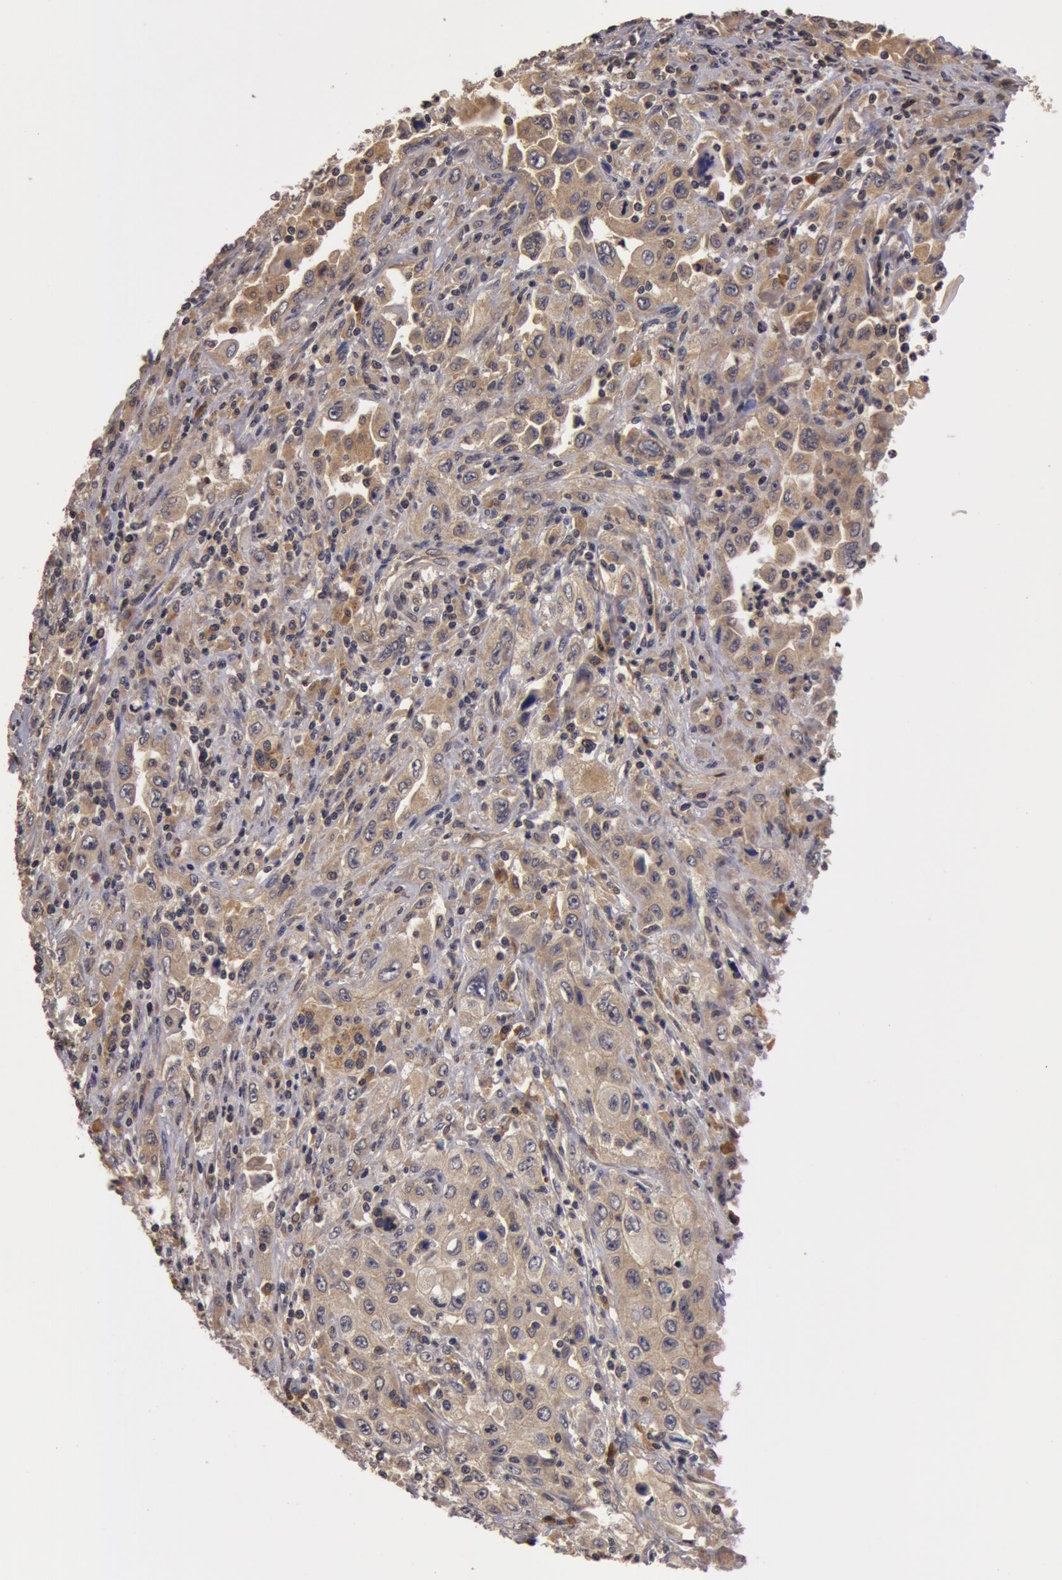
{"staining": {"intensity": "weak", "quantity": ">75%", "location": "cytoplasmic/membranous"}, "tissue": "pancreatic cancer", "cell_type": "Tumor cells", "image_type": "cancer", "snomed": [{"axis": "morphology", "description": "Adenocarcinoma, NOS"}, {"axis": "topography", "description": "Pancreas"}], "caption": "Pancreatic adenocarcinoma stained for a protein (brown) demonstrates weak cytoplasmic/membranous positive positivity in about >75% of tumor cells.", "gene": "BCHE", "patient": {"sex": "male", "age": 70}}